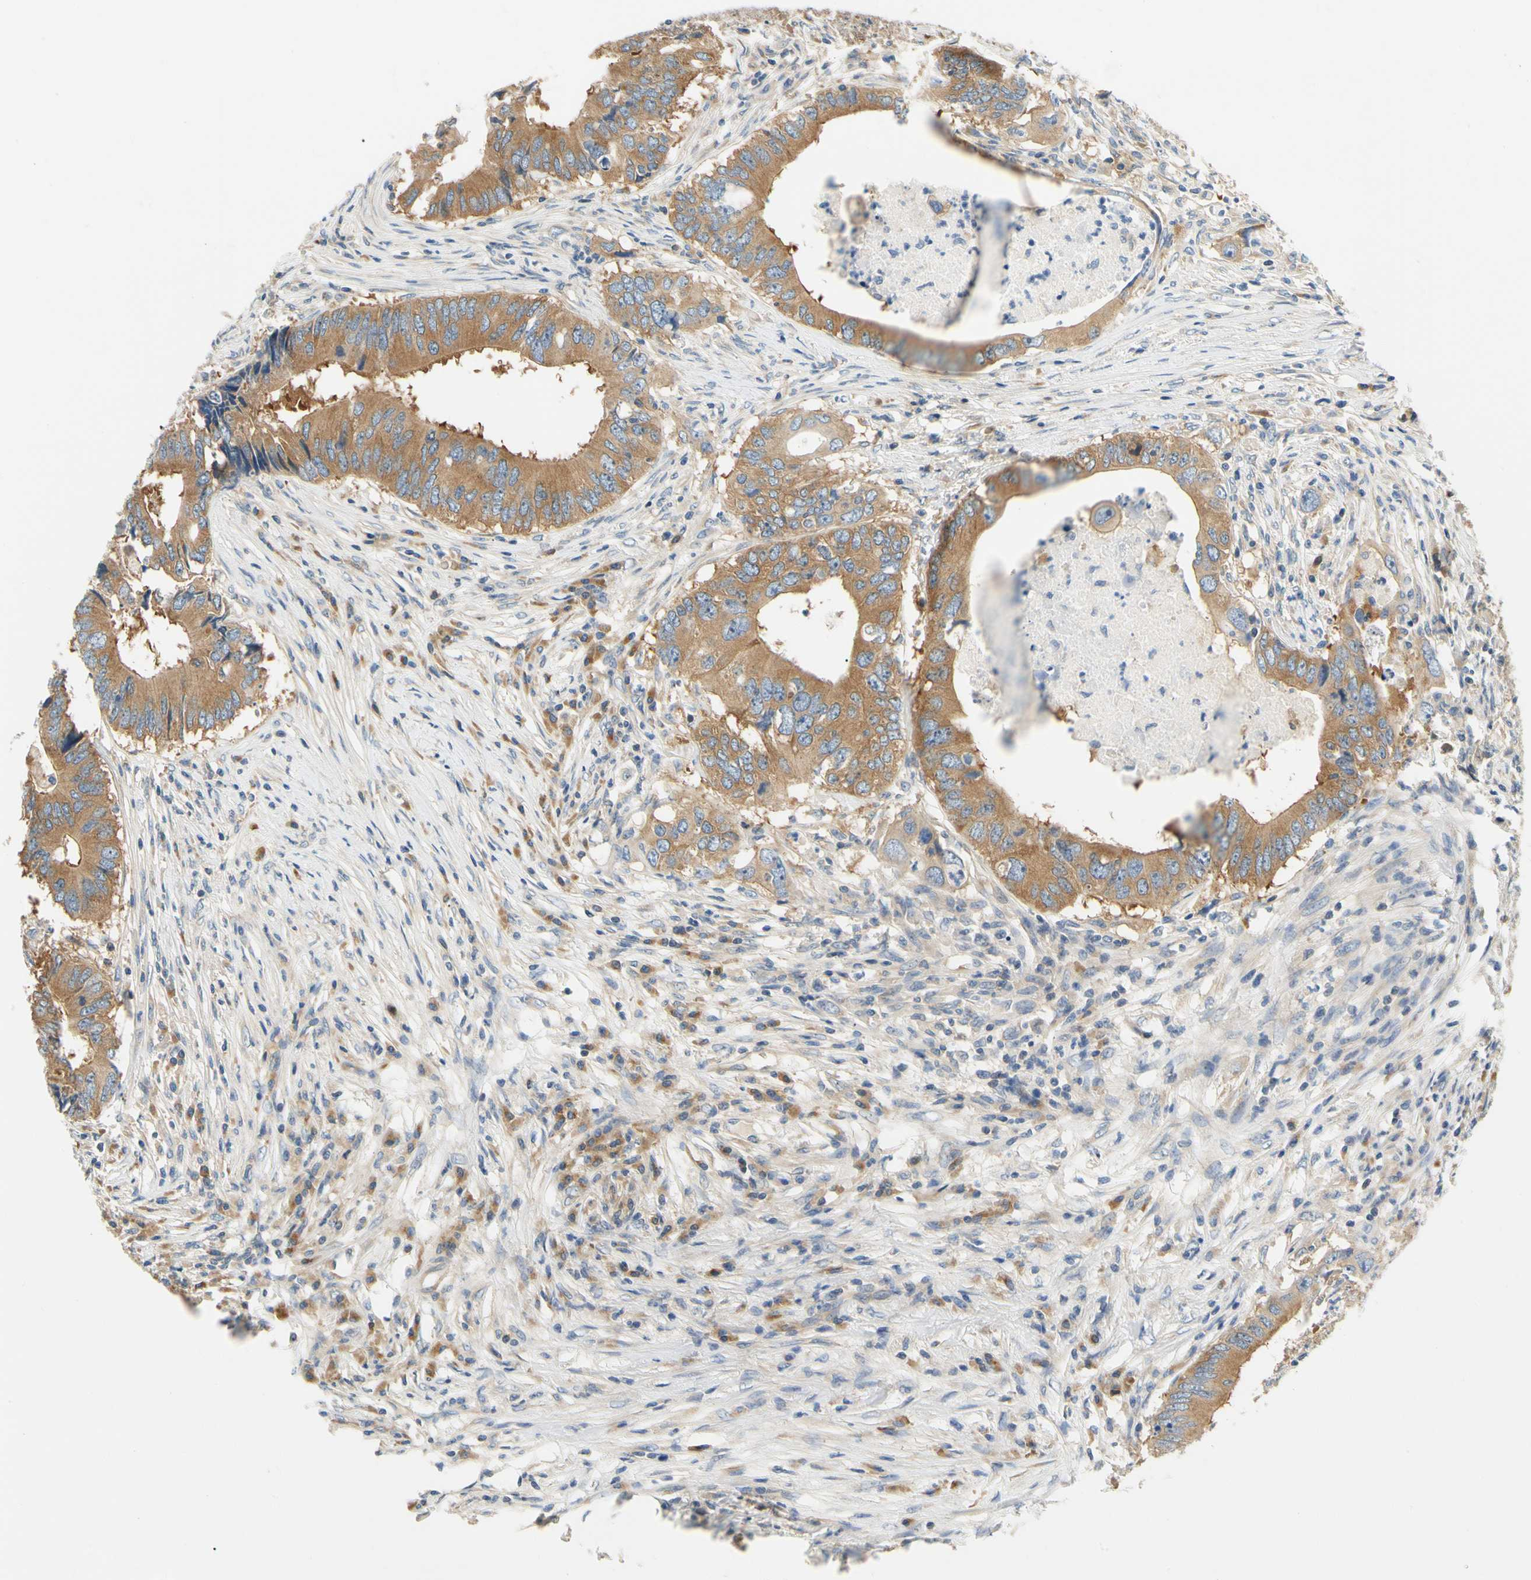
{"staining": {"intensity": "moderate", "quantity": ">75%", "location": "cytoplasmic/membranous"}, "tissue": "colorectal cancer", "cell_type": "Tumor cells", "image_type": "cancer", "snomed": [{"axis": "morphology", "description": "Adenocarcinoma, NOS"}, {"axis": "topography", "description": "Colon"}], "caption": "Colorectal adenocarcinoma tissue displays moderate cytoplasmic/membranous expression in approximately >75% of tumor cells The protein of interest is shown in brown color, while the nuclei are stained blue.", "gene": "LRRC47", "patient": {"sex": "male", "age": 71}}